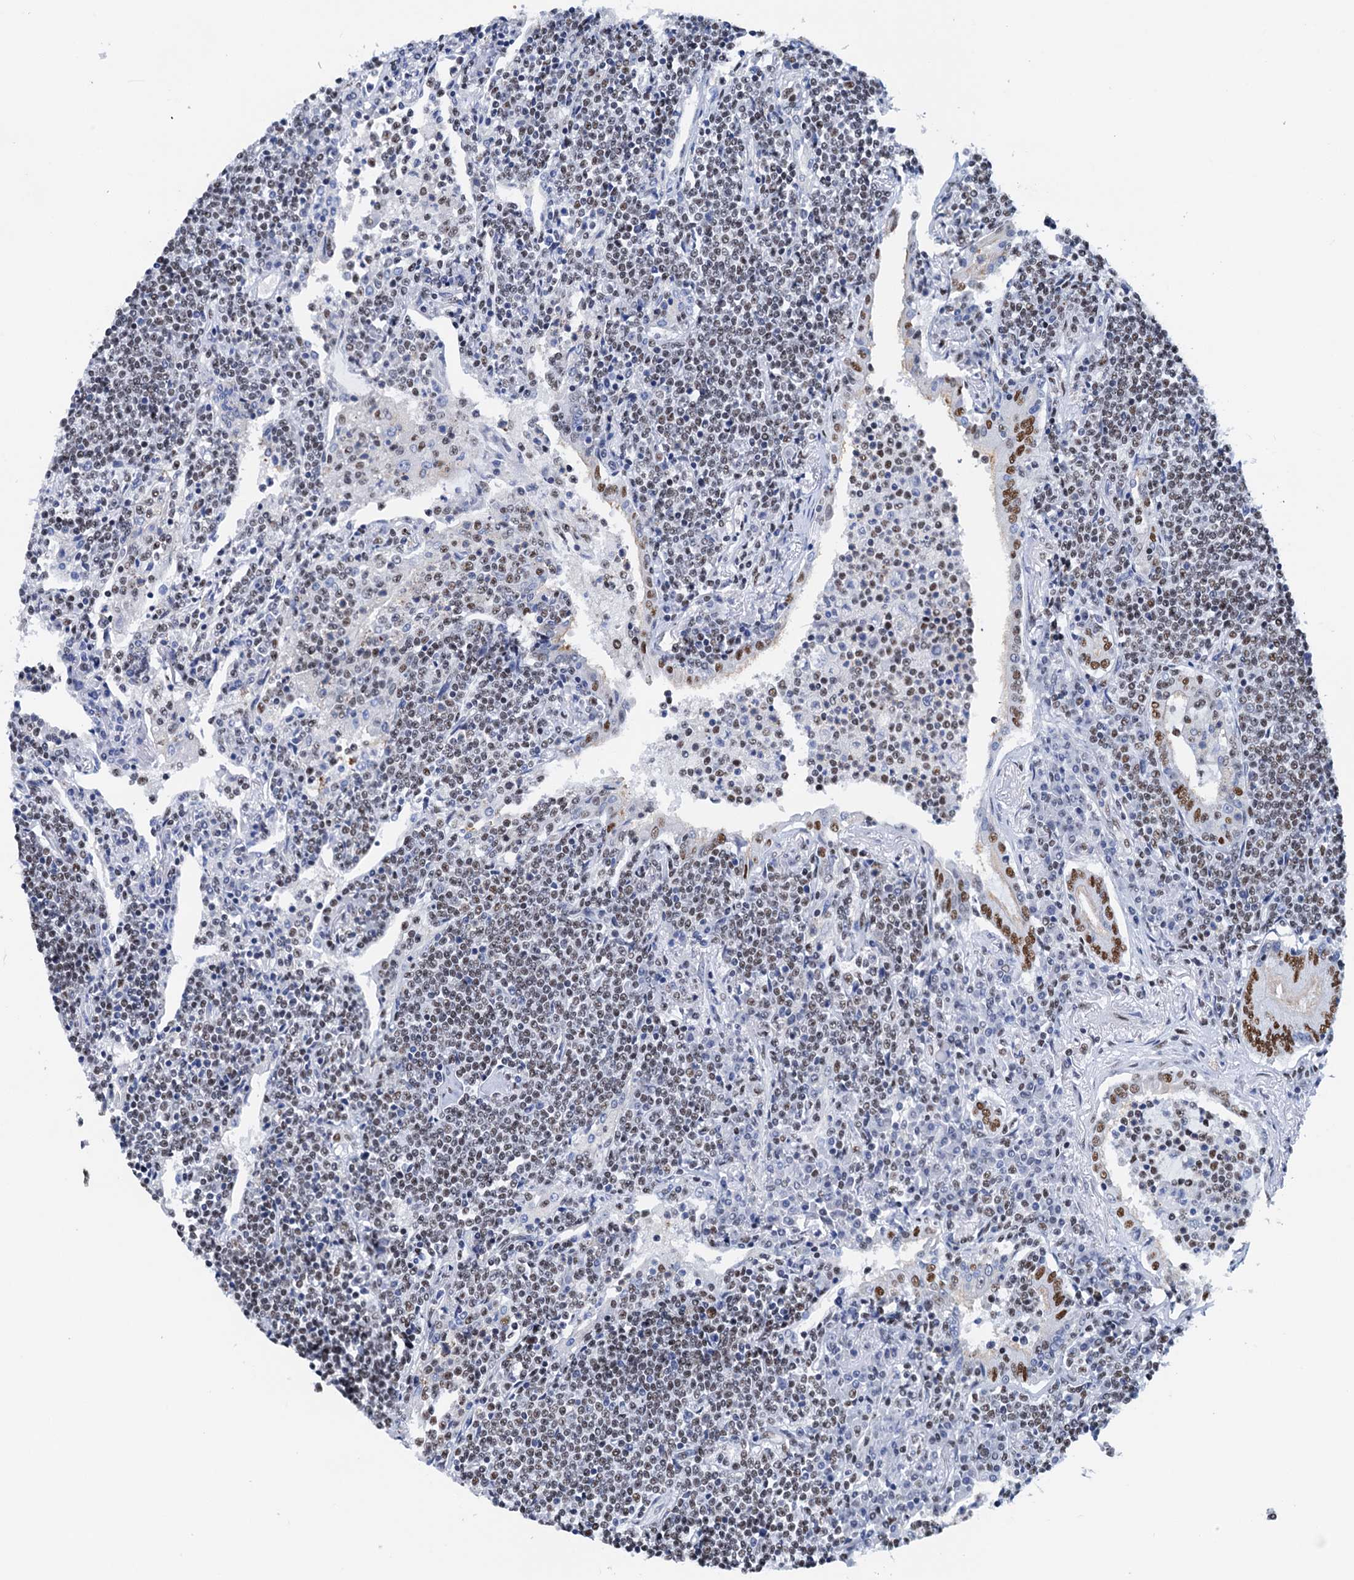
{"staining": {"intensity": "weak", "quantity": "25%-75%", "location": "nuclear"}, "tissue": "lymphoma", "cell_type": "Tumor cells", "image_type": "cancer", "snomed": [{"axis": "morphology", "description": "Malignant lymphoma, non-Hodgkin's type, Low grade"}, {"axis": "topography", "description": "Lung"}], "caption": "Weak nuclear protein expression is present in about 25%-75% of tumor cells in malignant lymphoma, non-Hodgkin's type (low-grade). (brown staining indicates protein expression, while blue staining denotes nuclei).", "gene": "SLTM", "patient": {"sex": "female", "age": 71}}